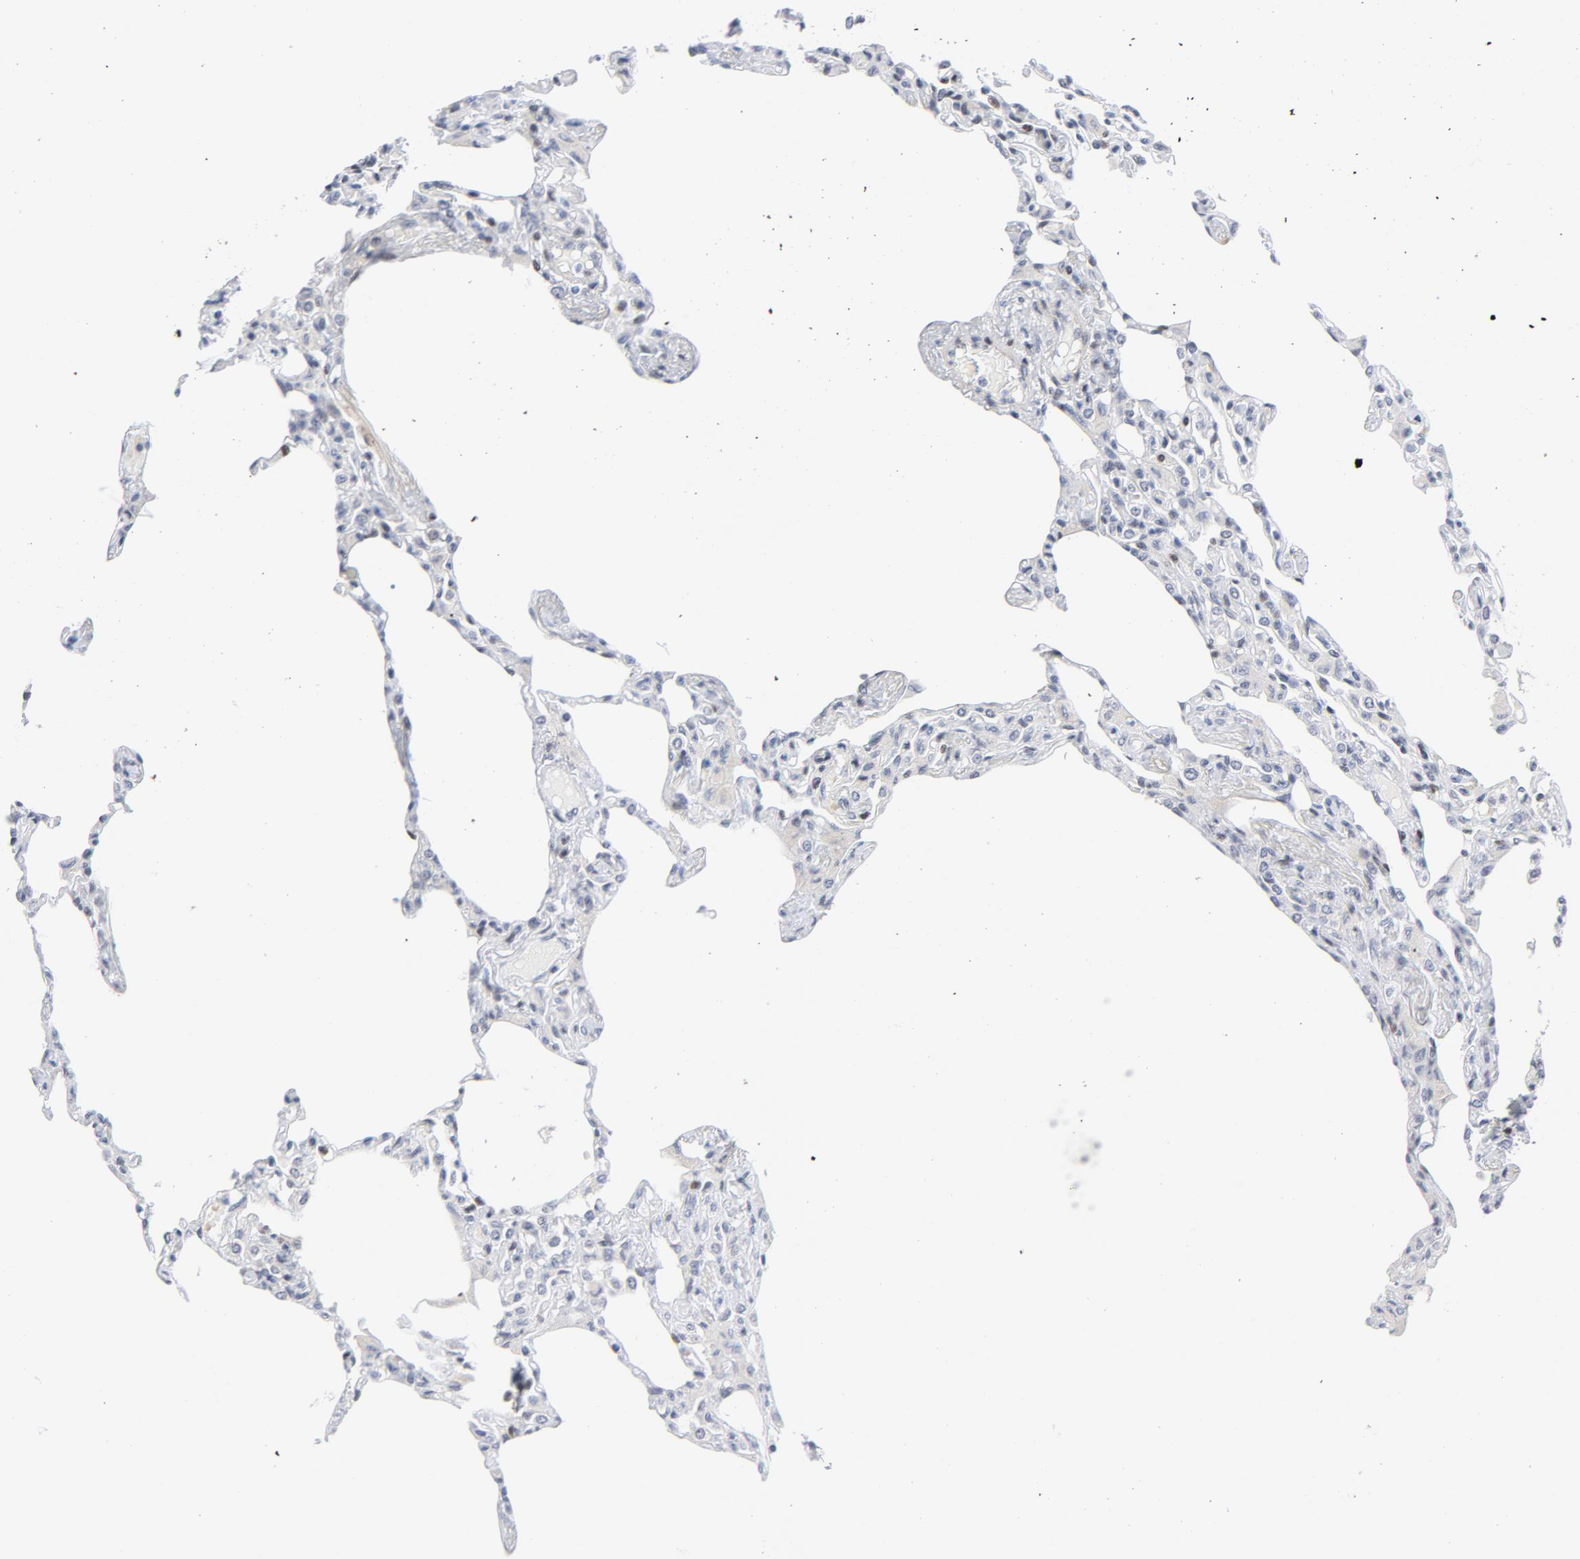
{"staining": {"intensity": "moderate", "quantity": "<25%", "location": "nuclear"}, "tissue": "lung", "cell_type": "Alveolar cells", "image_type": "normal", "snomed": [{"axis": "morphology", "description": "Normal tissue, NOS"}, {"axis": "topography", "description": "Lung"}], "caption": "Immunohistochemical staining of normal human lung reveals low levels of moderate nuclear positivity in approximately <25% of alveolar cells.", "gene": "NFIC", "patient": {"sex": "female", "age": 49}}